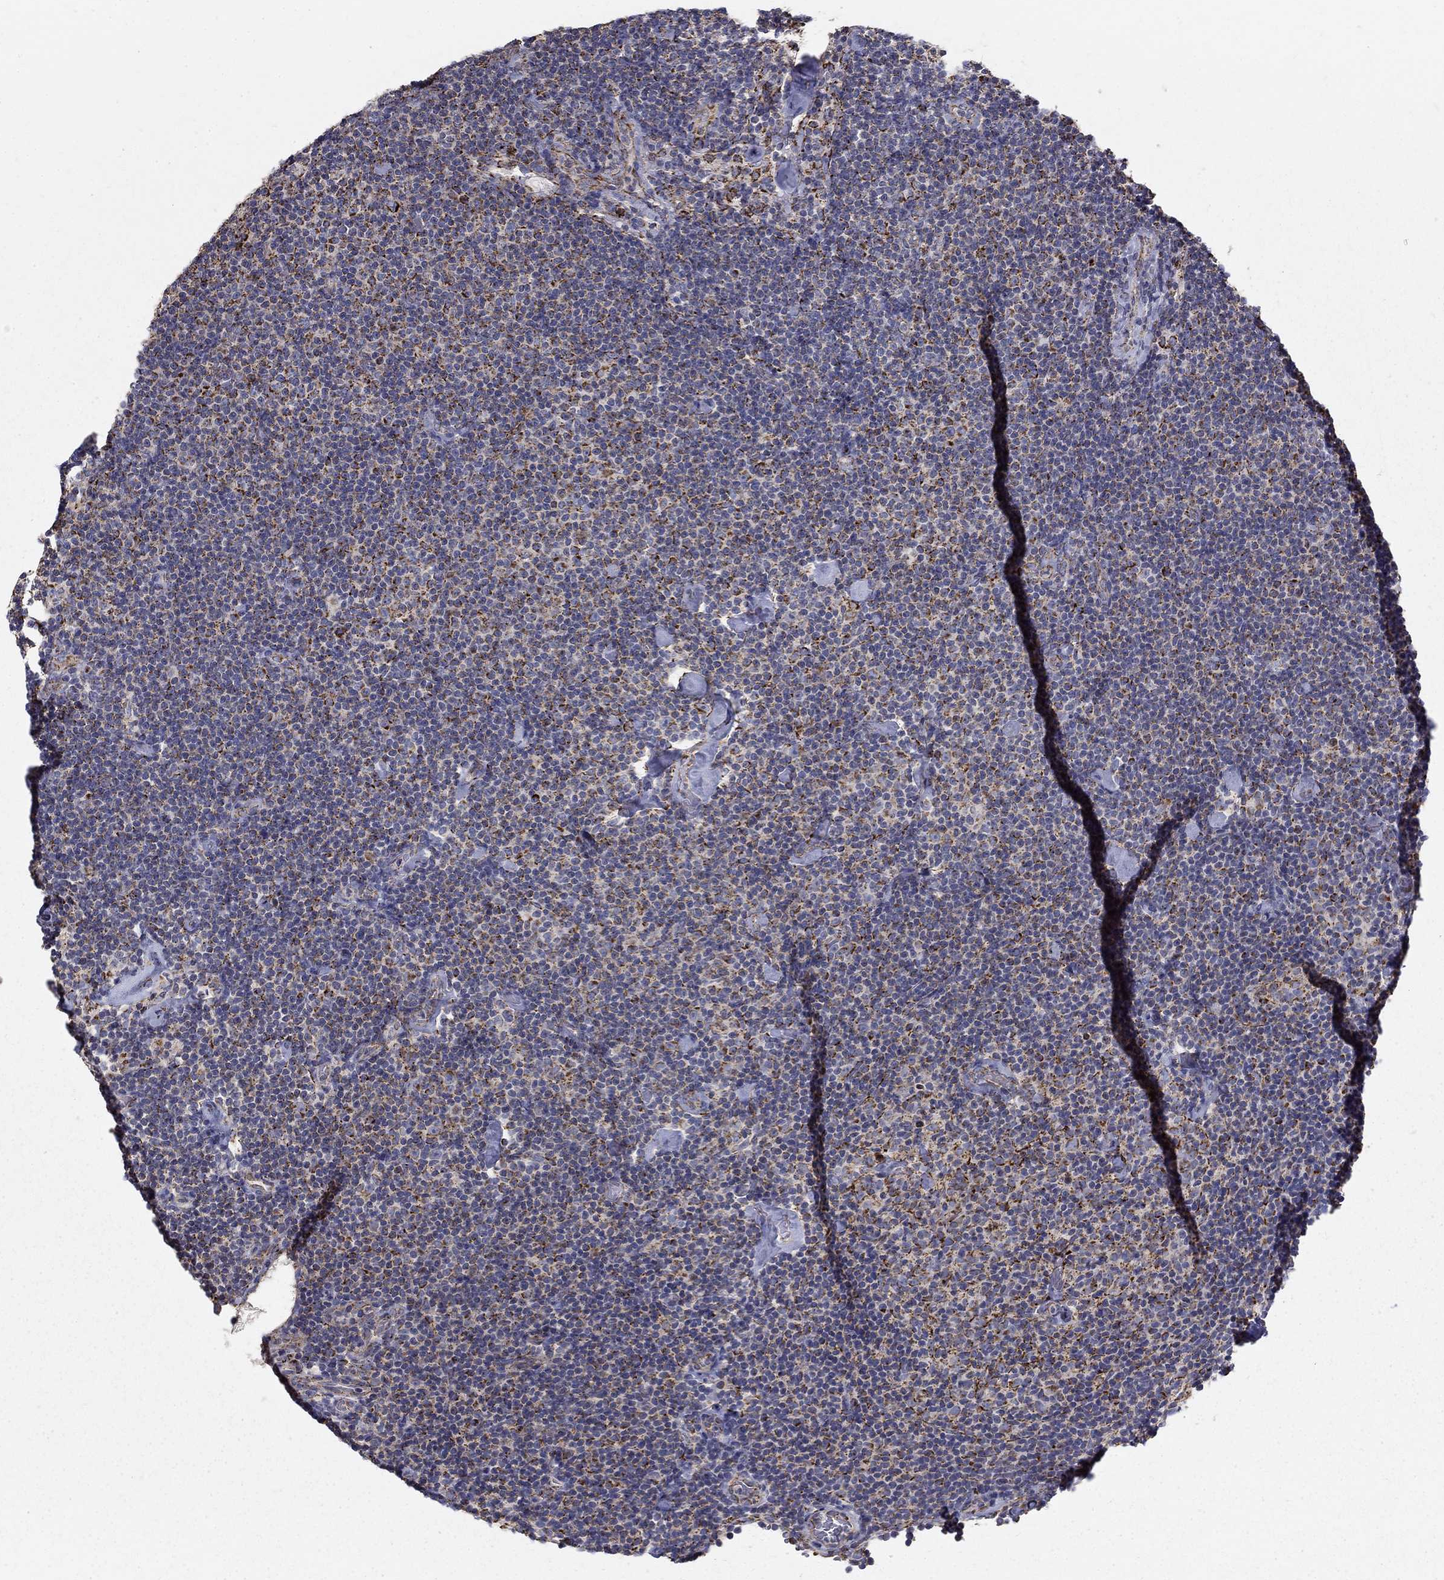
{"staining": {"intensity": "moderate", "quantity": "25%-75%", "location": "cytoplasmic/membranous"}, "tissue": "lymphoma", "cell_type": "Tumor cells", "image_type": "cancer", "snomed": [{"axis": "morphology", "description": "Malignant lymphoma, non-Hodgkin's type, Low grade"}, {"axis": "topography", "description": "Lymph node"}], "caption": "Malignant lymphoma, non-Hodgkin's type (low-grade) stained for a protein (brown) demonstrates moderate cytoplasmic/membranous positive positivity in approximately 25%-75% of tumor cells.", "gene": "GCSH", "patient": {"sex": "male", "age": 81}}